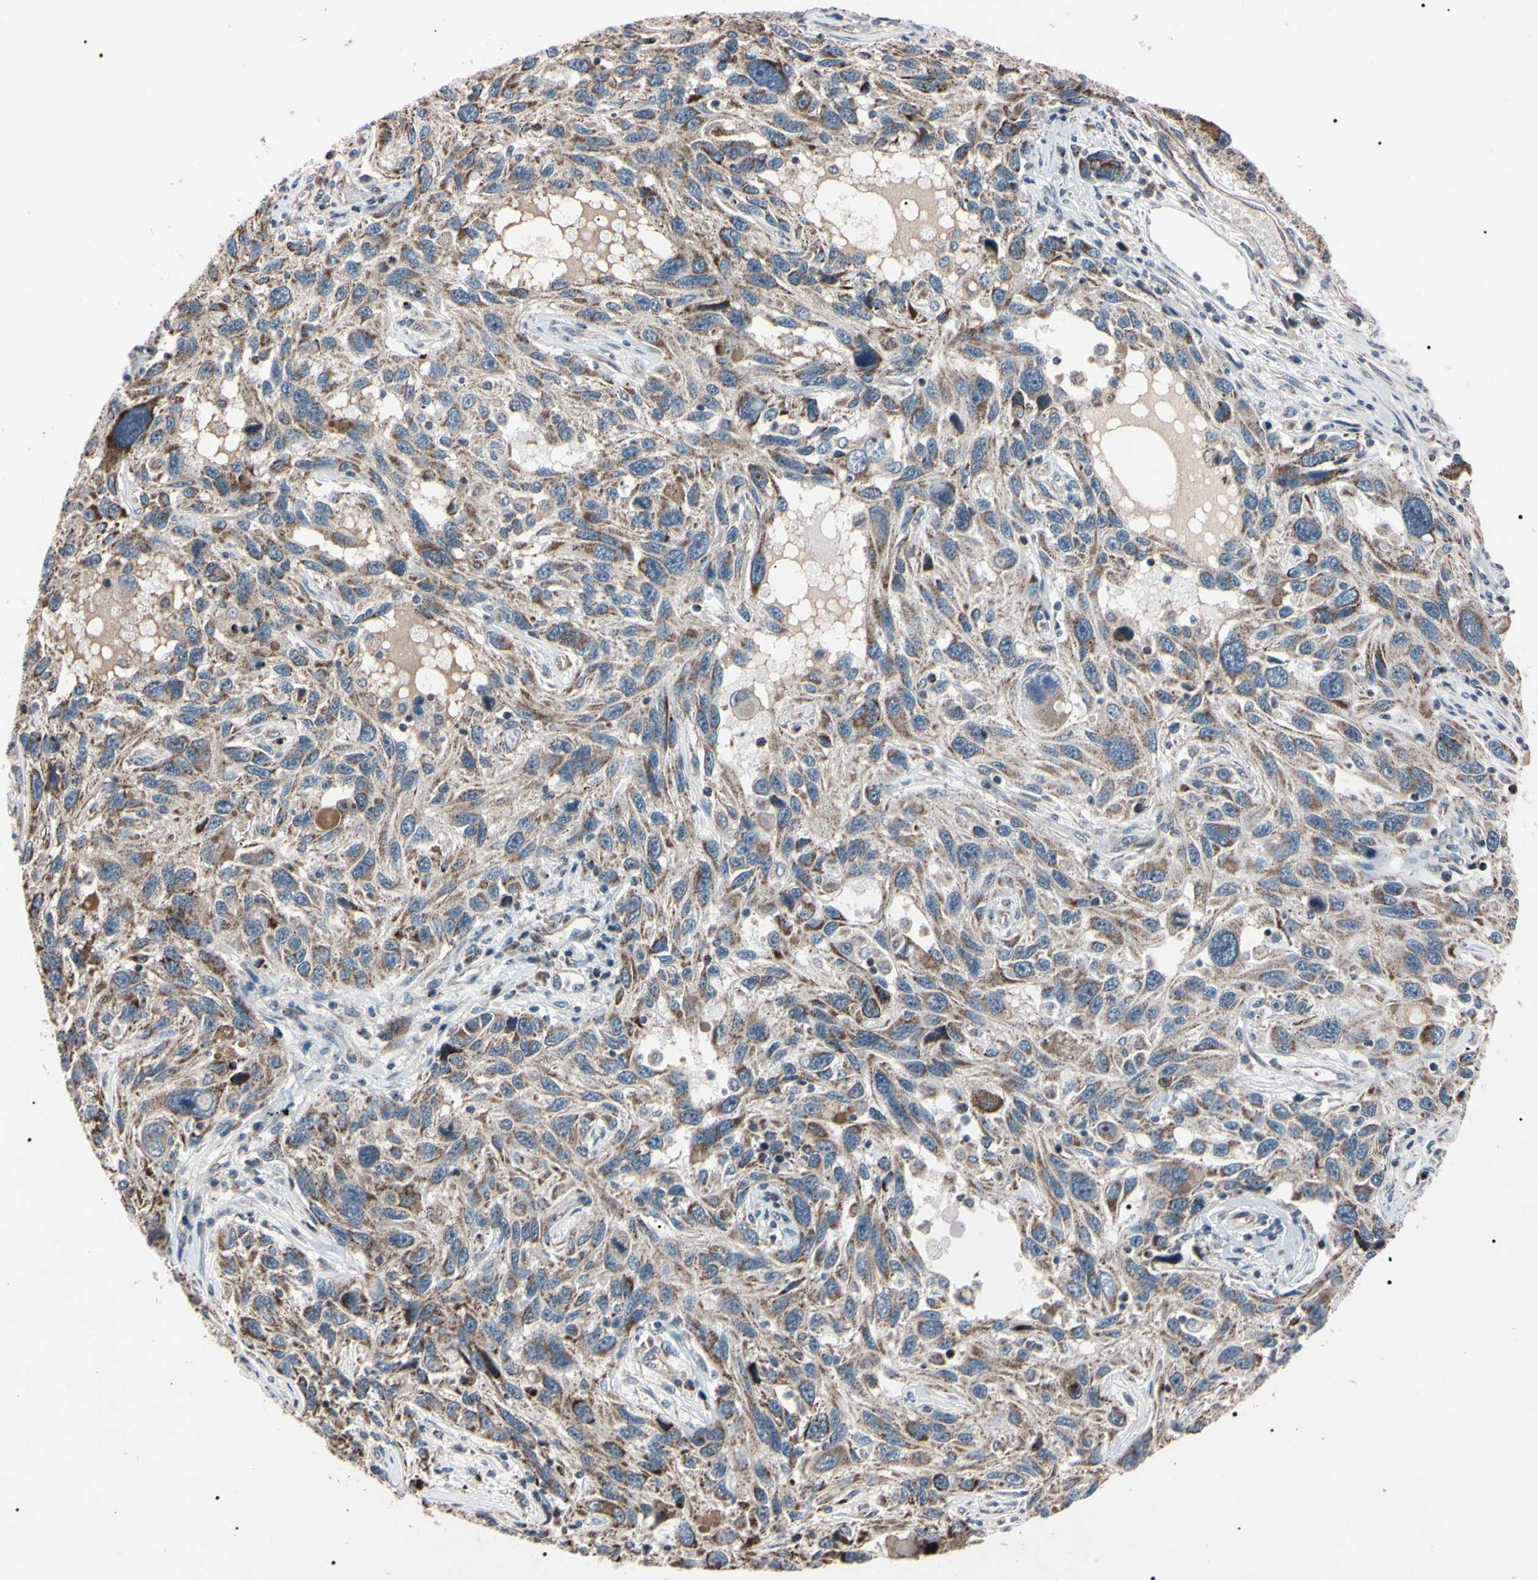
{"staining": {"intensity": "weak", "quantity": "<25%", "location": "cytoplasmic/membranous"}, "tissue": "melanoma", "cell_type": "Tumor cells", "image_type": "cancer", "snomed": [{"axis": "morphology", "description": "Malignant melanoma, NOS"}, {"axis": "topography", "description": "Skin"}], "caption": "Immunohistochemical staining of melanoma reveals no significant positivity in tumor cells.", "gene": "TNFRSF1A", "patient": {"sex": "male", "age": 53}}